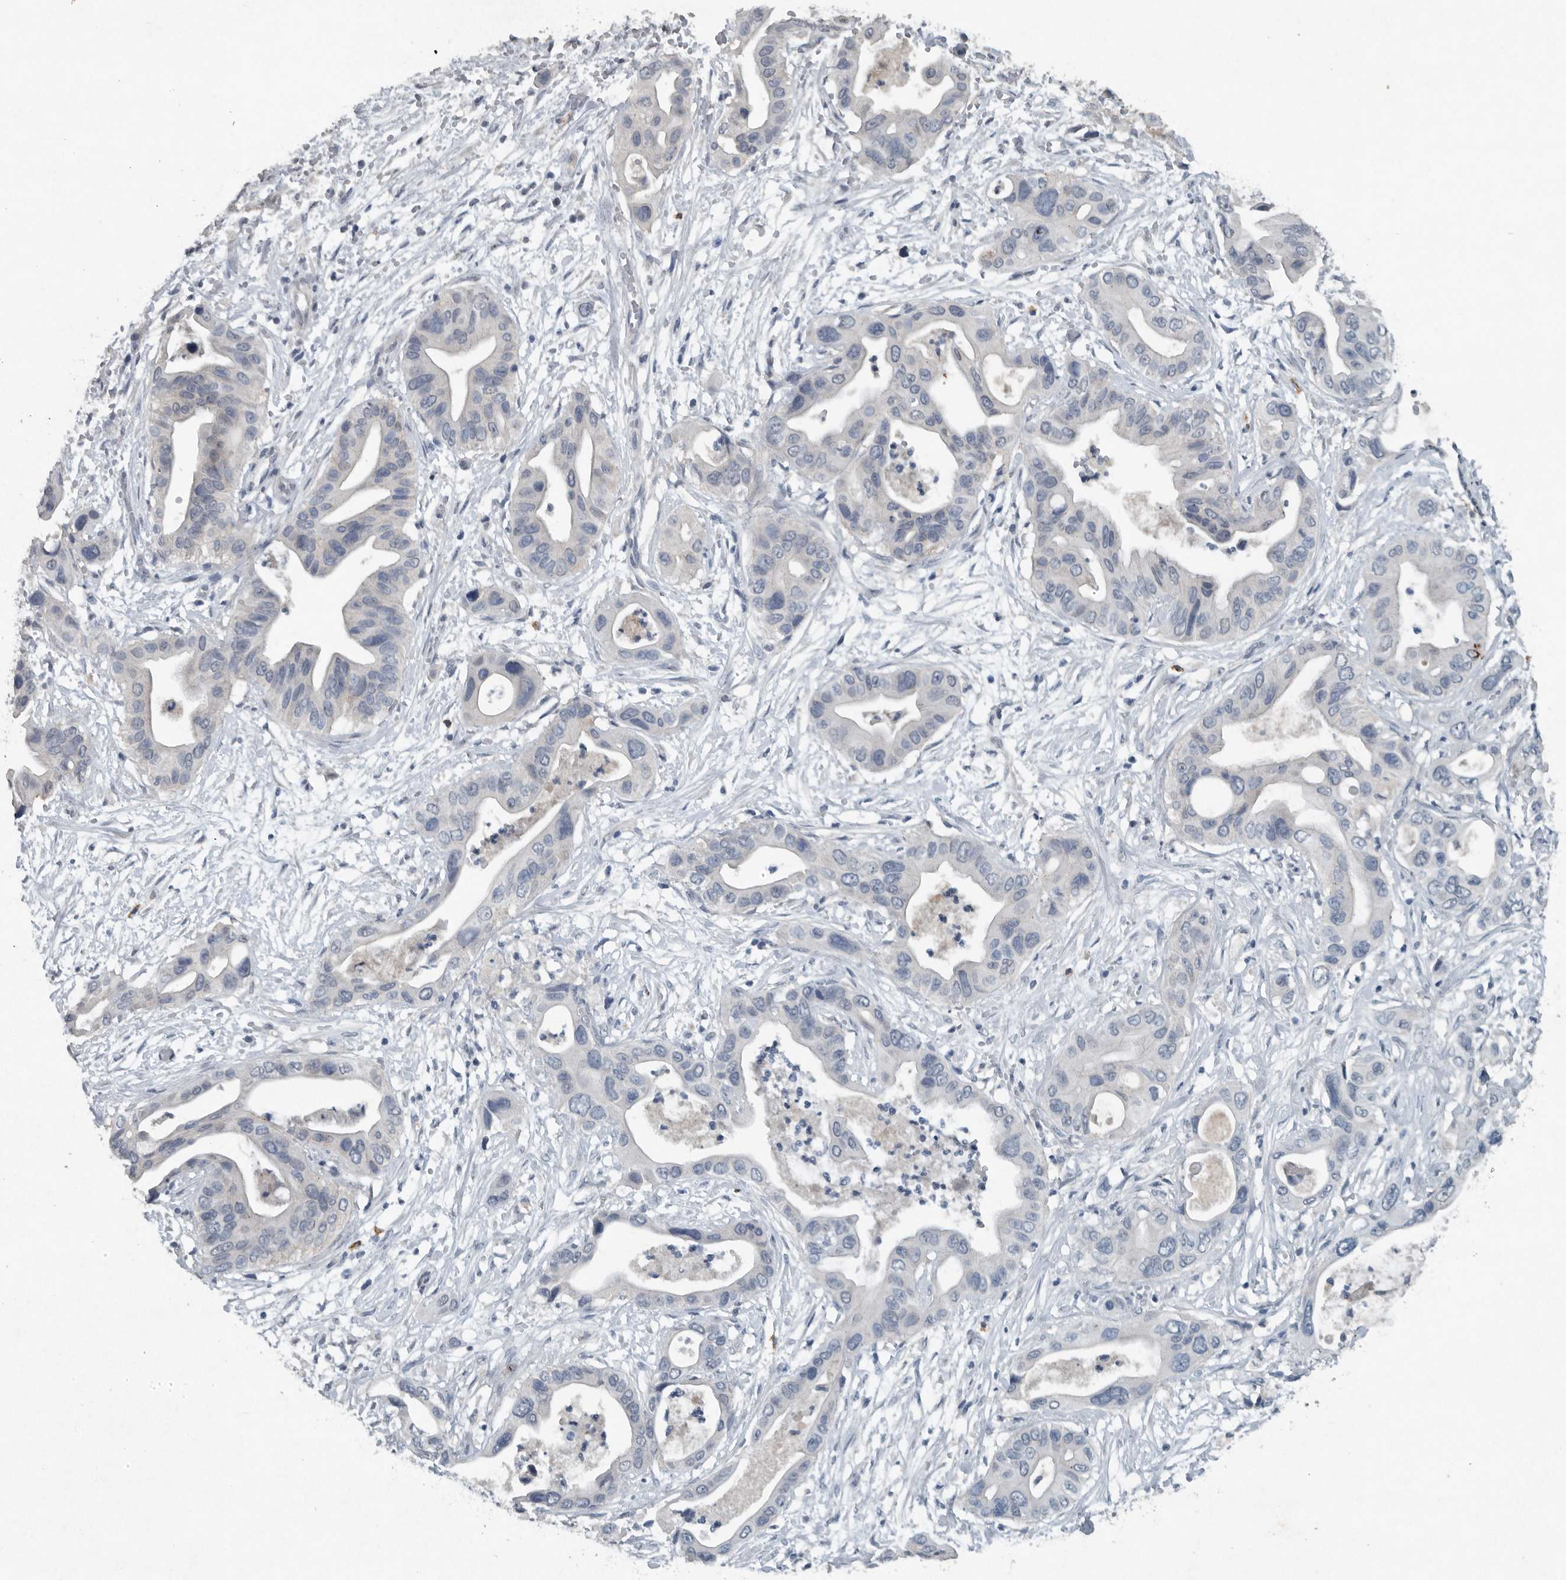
{"staining": {"intensity": "negative", "quantity": "none", "location": "none"}, "tissue": "pancreatic cancer", "cell_type": "Tumor cells", "image_type": "cancer", "snomed": [{"axis": "morphology", "description": "Adenocarcinoma, NOS"}, {"axis": "topography", "description": "Pancreas"}], "caption": "Adenocarcinoma (pancreatic) stained for a protein using immunohistochemistry (IHC) exhibits no staining tumor cells.", "gene": "IL20", "patient": {"sex": "male", "age": 66}}